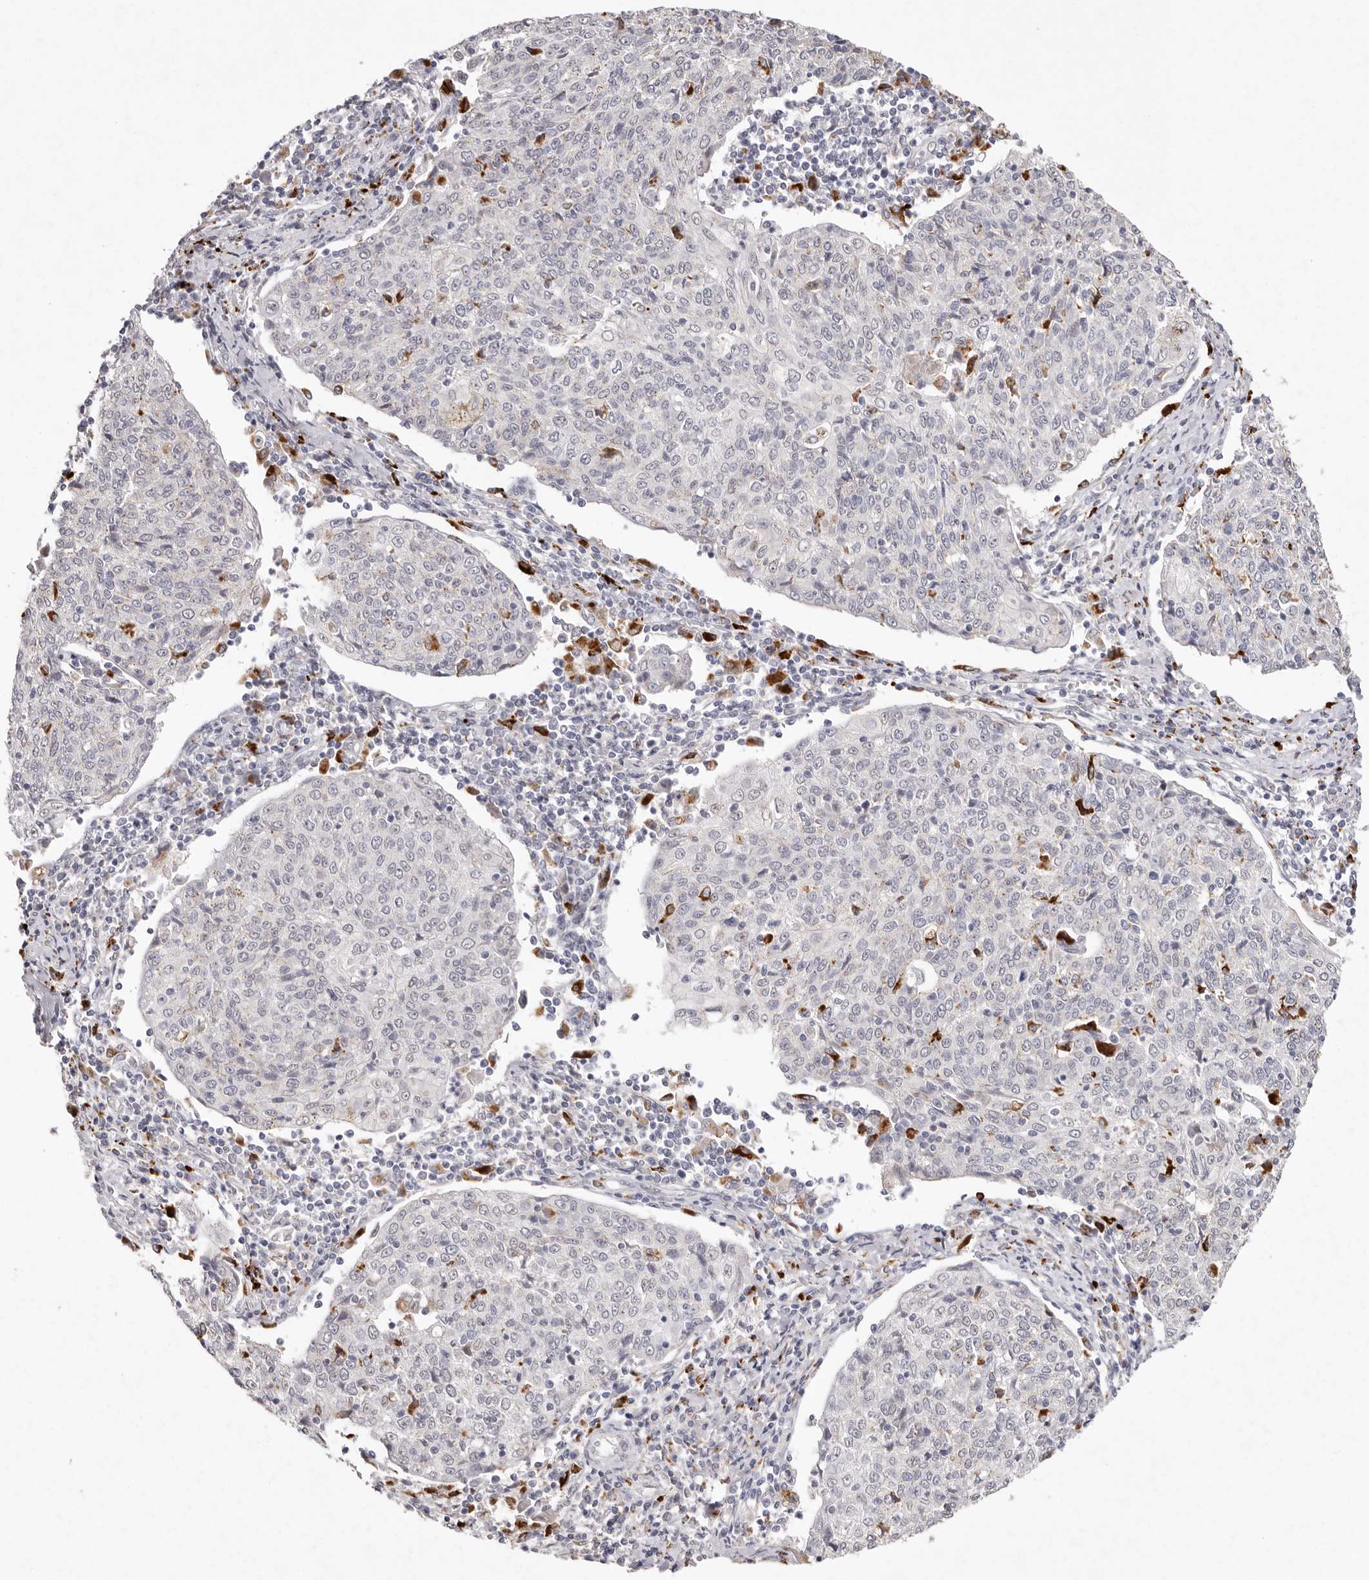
{"staining": {"intensity": "negative", "quantity": "none", "location": "none"}, "tissue": "cervical cancer", "cell_type": "Tumor cells", "image_type": "cancer", "snomed": [{"axis": "morphology", "description": "Squamous cell carcinoma, NOS"}, {"axis": "topography", "description": "Cervix"}], "caption": "Cervical squamous cell carcinoma stained for a protein using IHC reveals no staining tumor cells.", "gene": "FAM185A", "patient": {"sex": "female", "age": 48}}